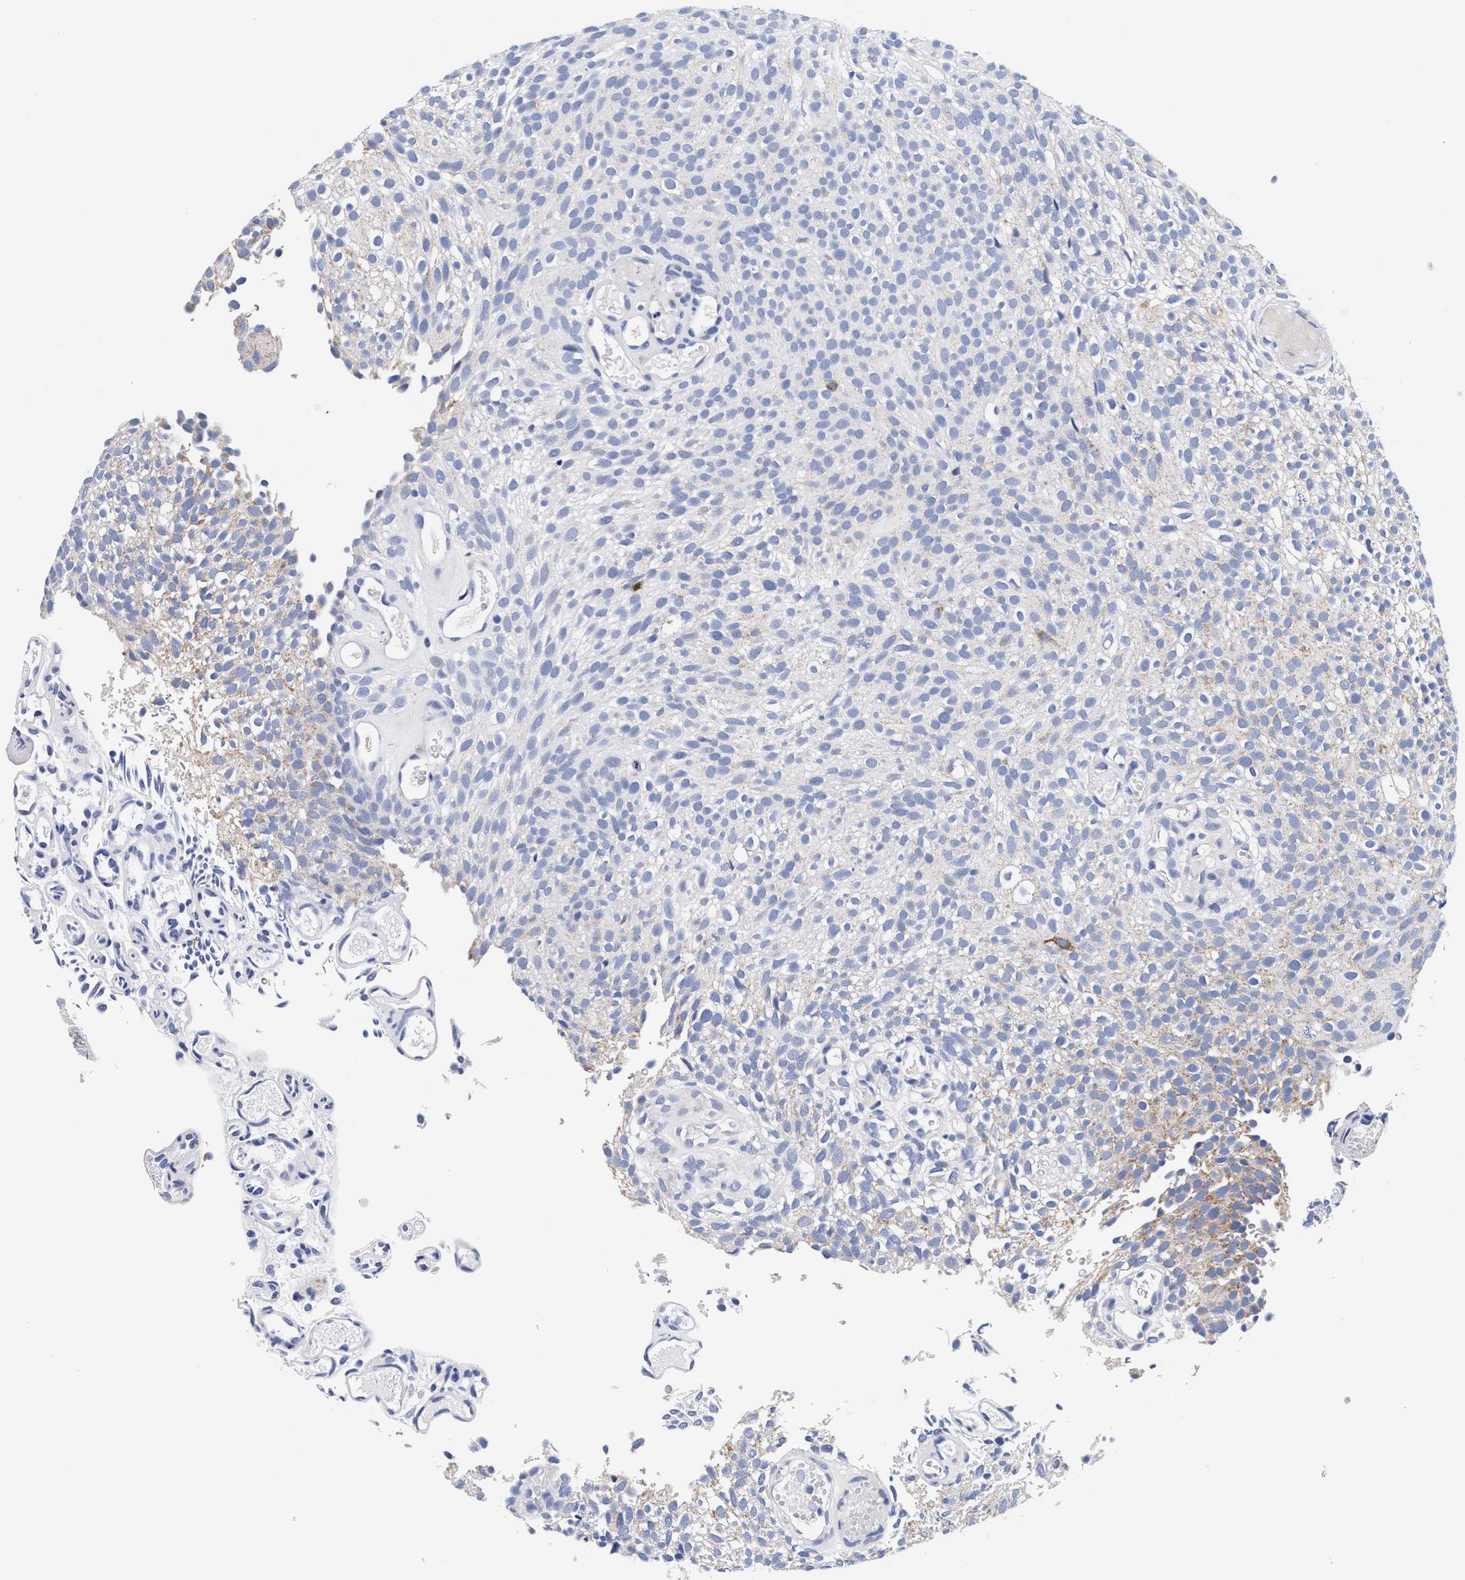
{"staining": {"intensity": "negative", "quantity": "none", "location": "none"}, "tissue": "urothelial cancer", "cell_type": "Tumor cells", "image_type": "cancer", "snomed": [{"axis": "morphology", "description": "Urothelial carcinoma, Low grade"}, {"axis": "topography", "description": "Urinary bladder"}], "caption": "Immunohistochemical staining of low-grade urothelial carcinoma demonstrates no significant staining in tumor cells.", "gene": "RAB3B", "patient": {"sex": "male", "age": 78}}